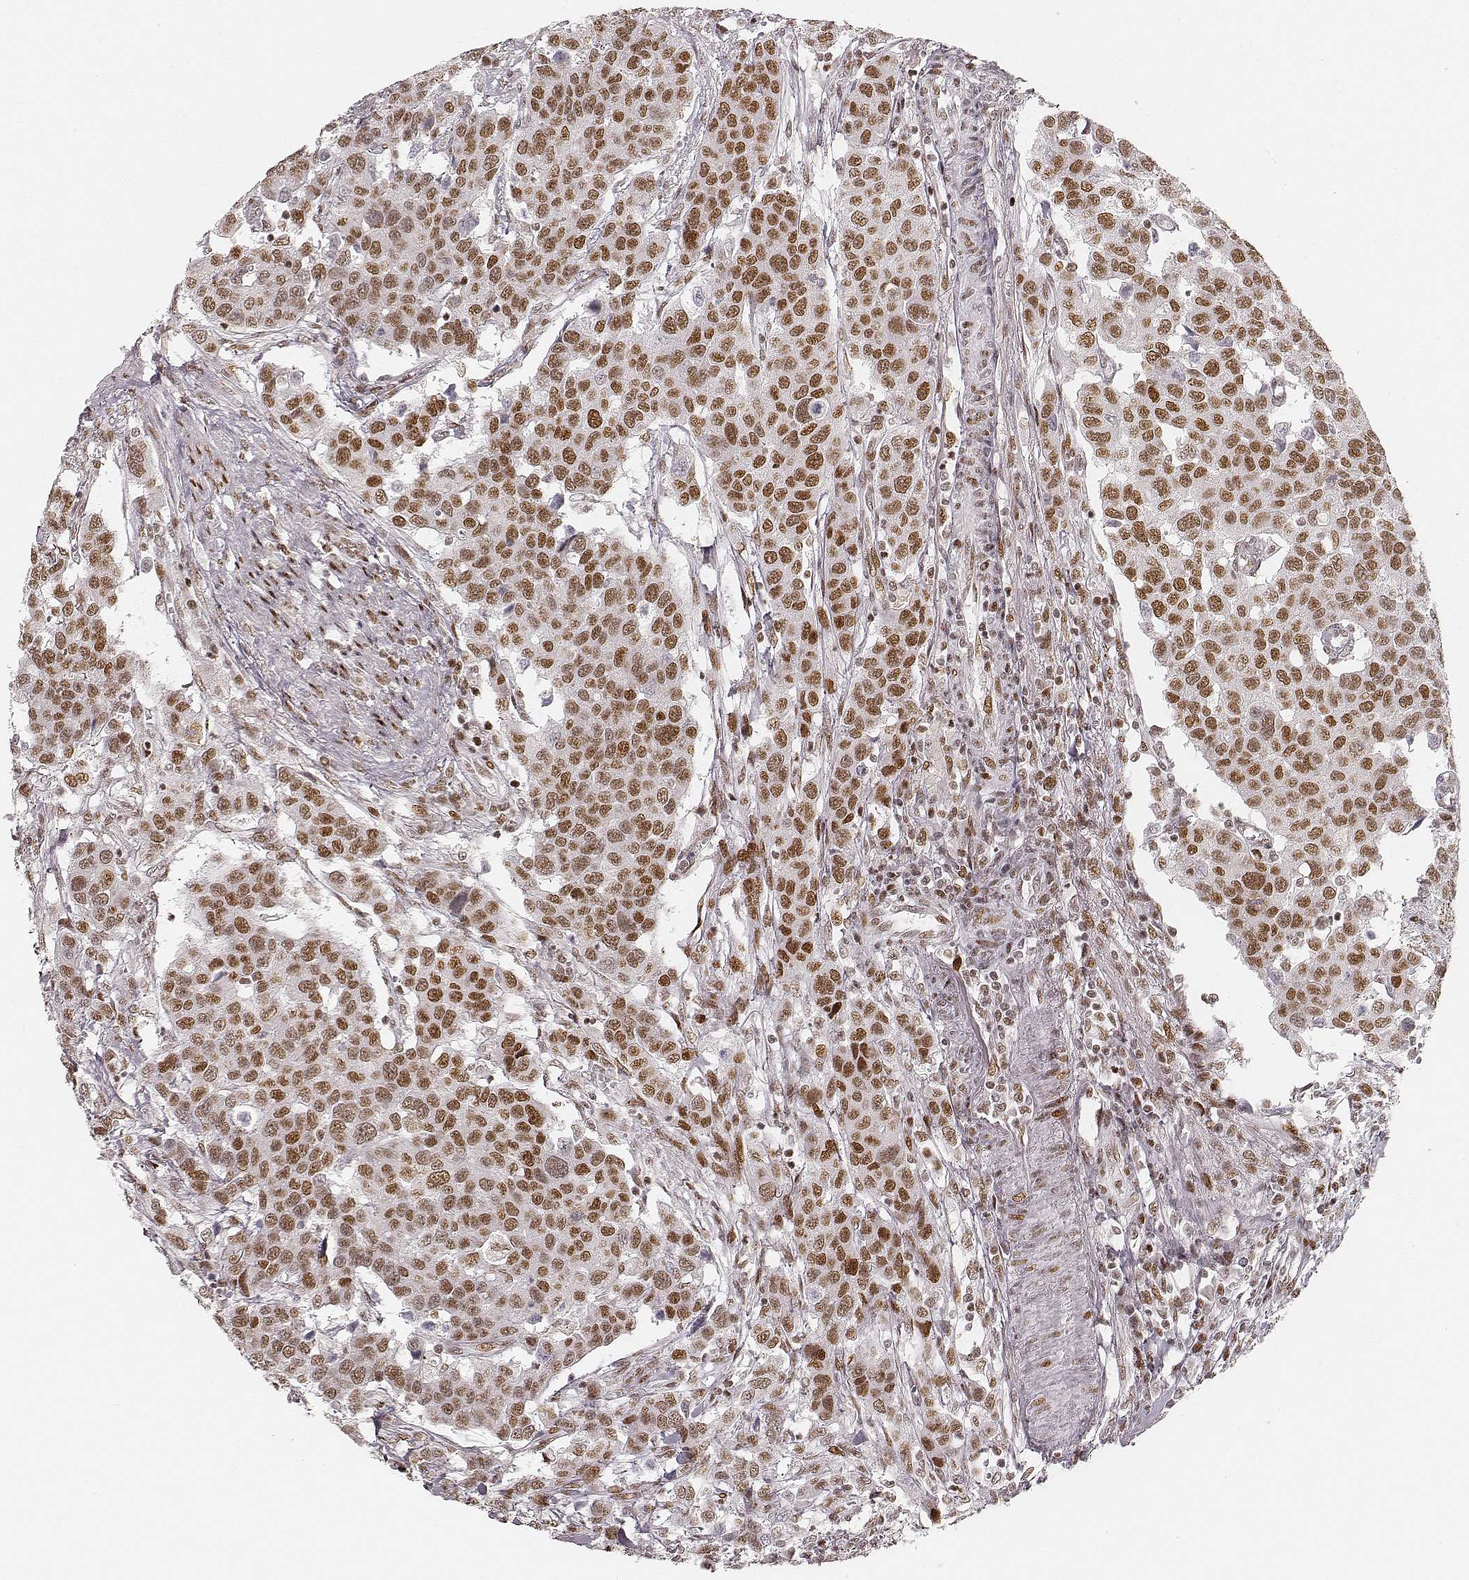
{"staining": {"intensity": "moderate", "quantity": ">75%", "location": "nuclear"}, "tissue": "urothelial cancer", "cell_type": "Tumor cells", "image_type": "cancer", "snomed": [{"axis": "morphology", "description": "Urothelial carcinoma, High grade"}, {"axis": "topography", "description": "Urinary bladder"}], "caption": "The photomicrograph exhibits immunohistochemical staining of urothelial cancer. There is moderate nuclear expression is present in about >75% of tumor cells. Using DAB (3,3'-diaminobenzidine) (brown) and hematoxylin (blue) stains, captured at high magnification using brightfield microscopy.", "gene": "HNRNPC", "patient": {"sex": "female", "age": 58}}